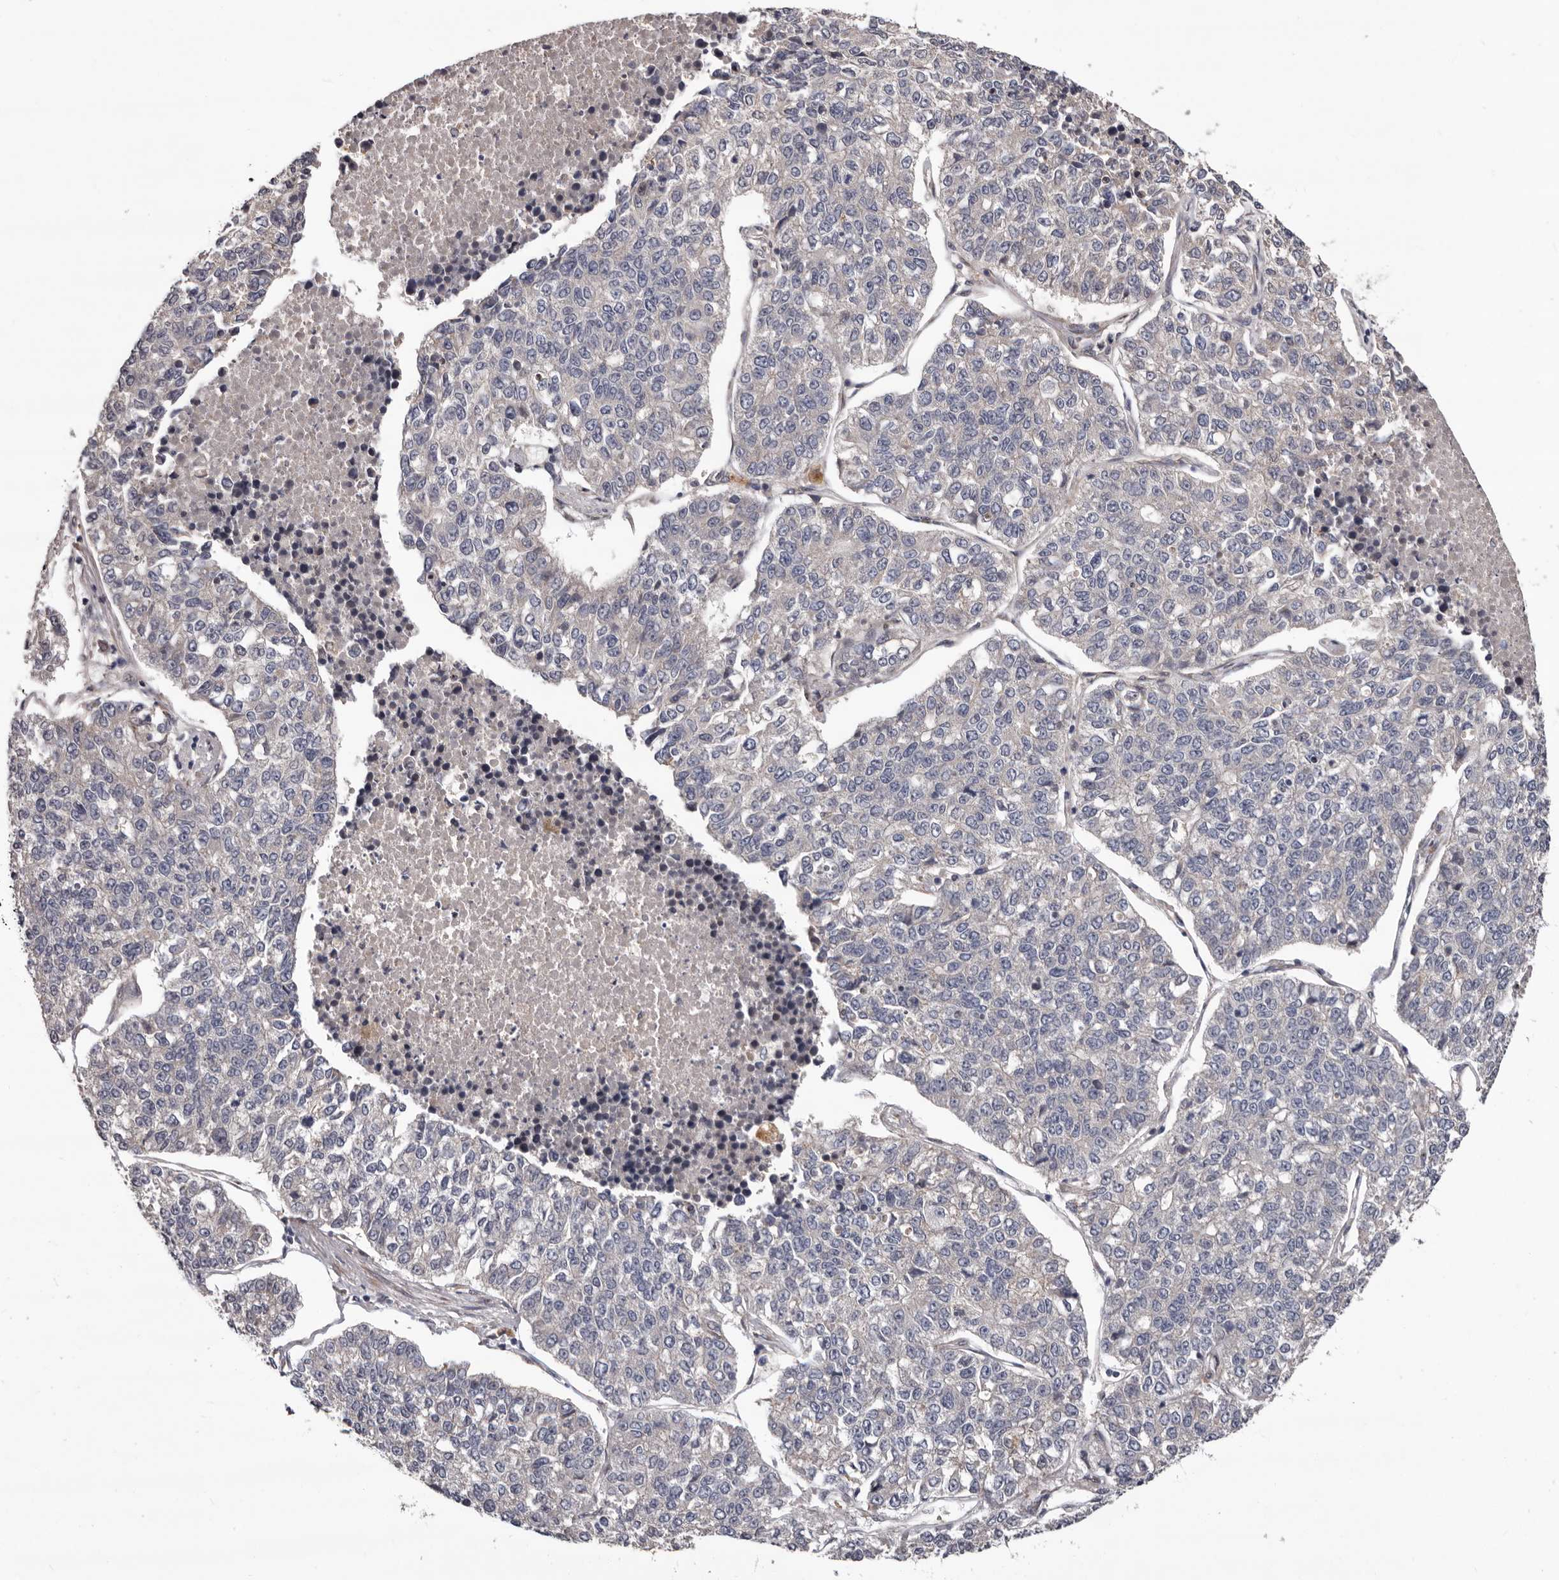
{"staining": {"intensity": "negative", "quantity": "none", "location": "none"}, "tissue": "lung cancer", "cell_type": "Tumor cells", "image_type": "cancer", "snomed": [{"axis": "morphology", "description": "Adenocarcinoma, NOS"}, {"axis": "topography", "description": "Lung"}], "caption": "An image of human lung cancer is negative for staining in tumor cells.", "gene": "PRKD1", "patient": {"sex": "male", "age": 49}}